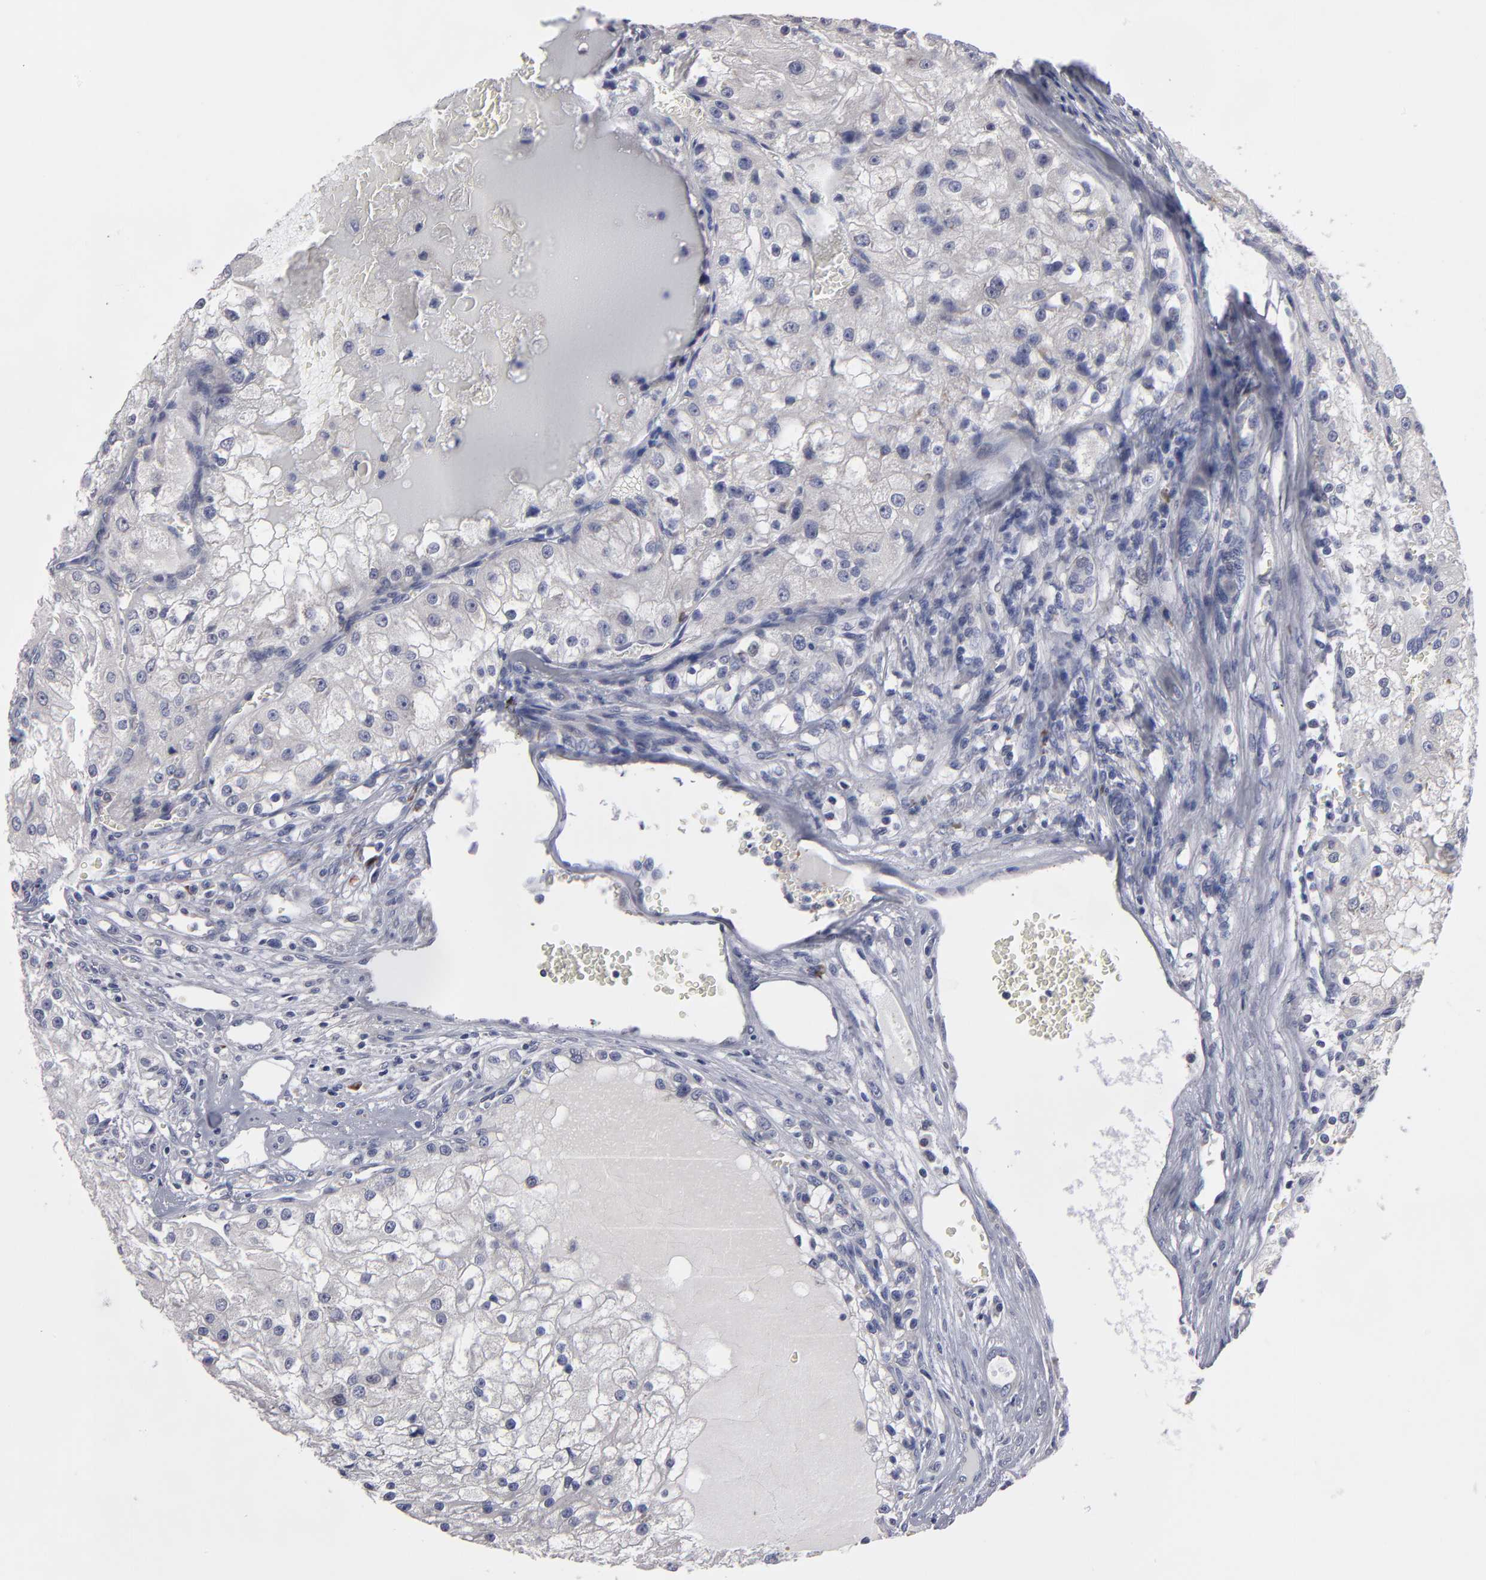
{"staining": {"intensity": "weak", "quantity": "25%-75%", "location": "cytoplasmic/membranous"}, "tissue": "renal cancer", "cell_type": "Tumor cells", "image_type": "cancer", "snomed": [{"axis": "morphology", "description": "Adenocarcinoma, NOS"}, {"axis": "topography", "description": "Kidney"}], "caption": "Weak cytoplasmic/membranous positivity for a protein is present in about 25%-75% of tumor cells of renal adenocarcinoma using immunohistochemistry.", "gene": "CCDC80", "patient": {"sex": "female", "age": 74}}